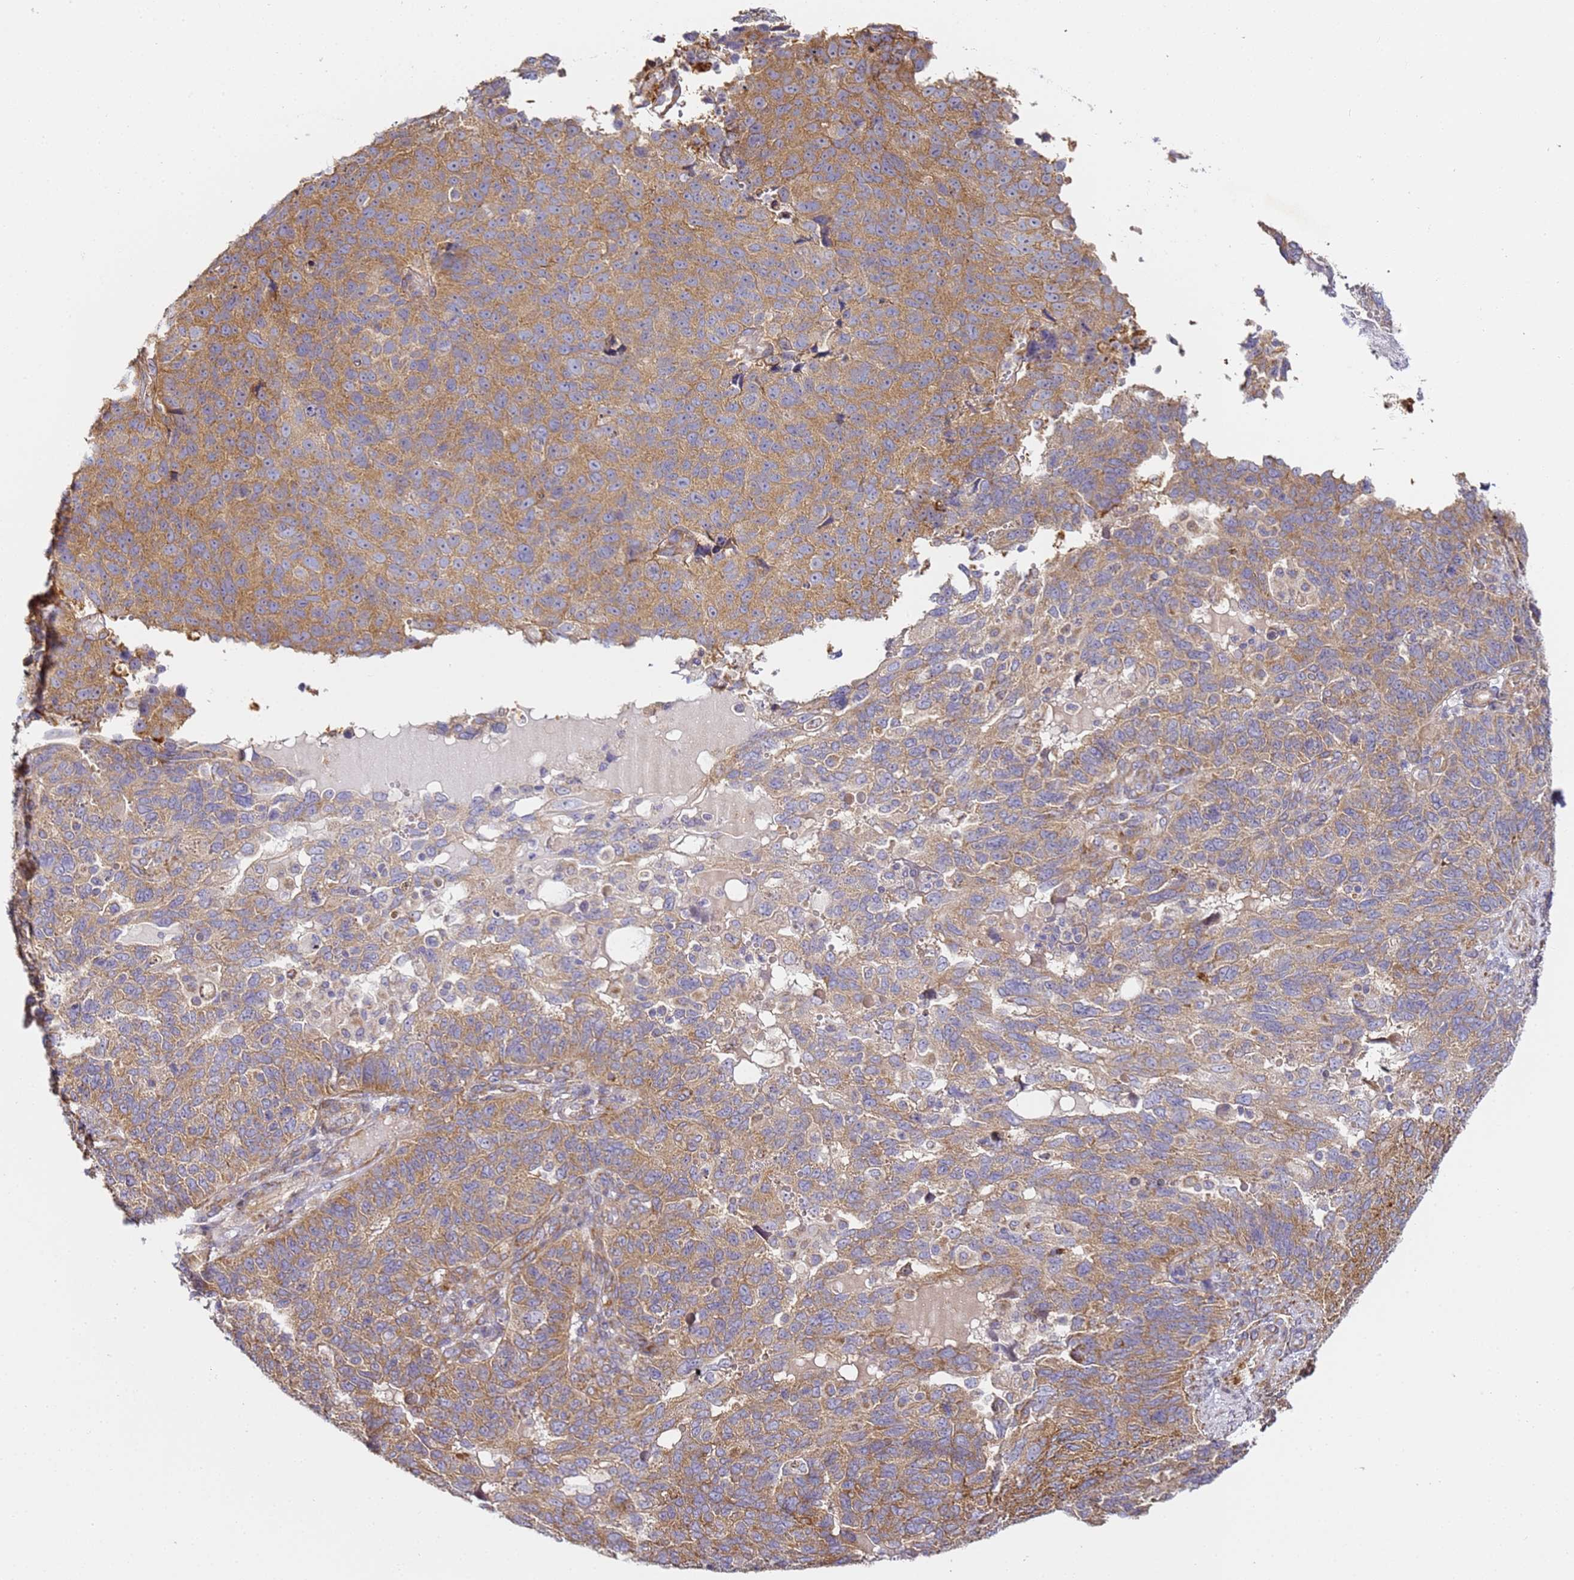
{"staining": {"intensity": "moderate", "quantity": ">75%", "location": "cytoplasmic/membranous"}, "tissue": "endometrial cancer", "cell_type": "Tumor cells", "image_type": "cancer", "snomed": [{"axis": "morphology", "description": "Adenocarcinoma, NOS"}, {"axis": "topography", "description": "Endometrium"}], "caption": "Protein expression analysis of endometrial cancer (adenocarcinoma) shows moderate cytoplasmic/membranous expression in approximately >75% of tumor cells. The staining was performed using DAB (3,3'-diaminobenzidine), with brown indicating positive protein expression. Nuclei are stained blue with hematoxylin.", "gene": "RPL13A", "patient": {"sex": "female", "age": 66}}